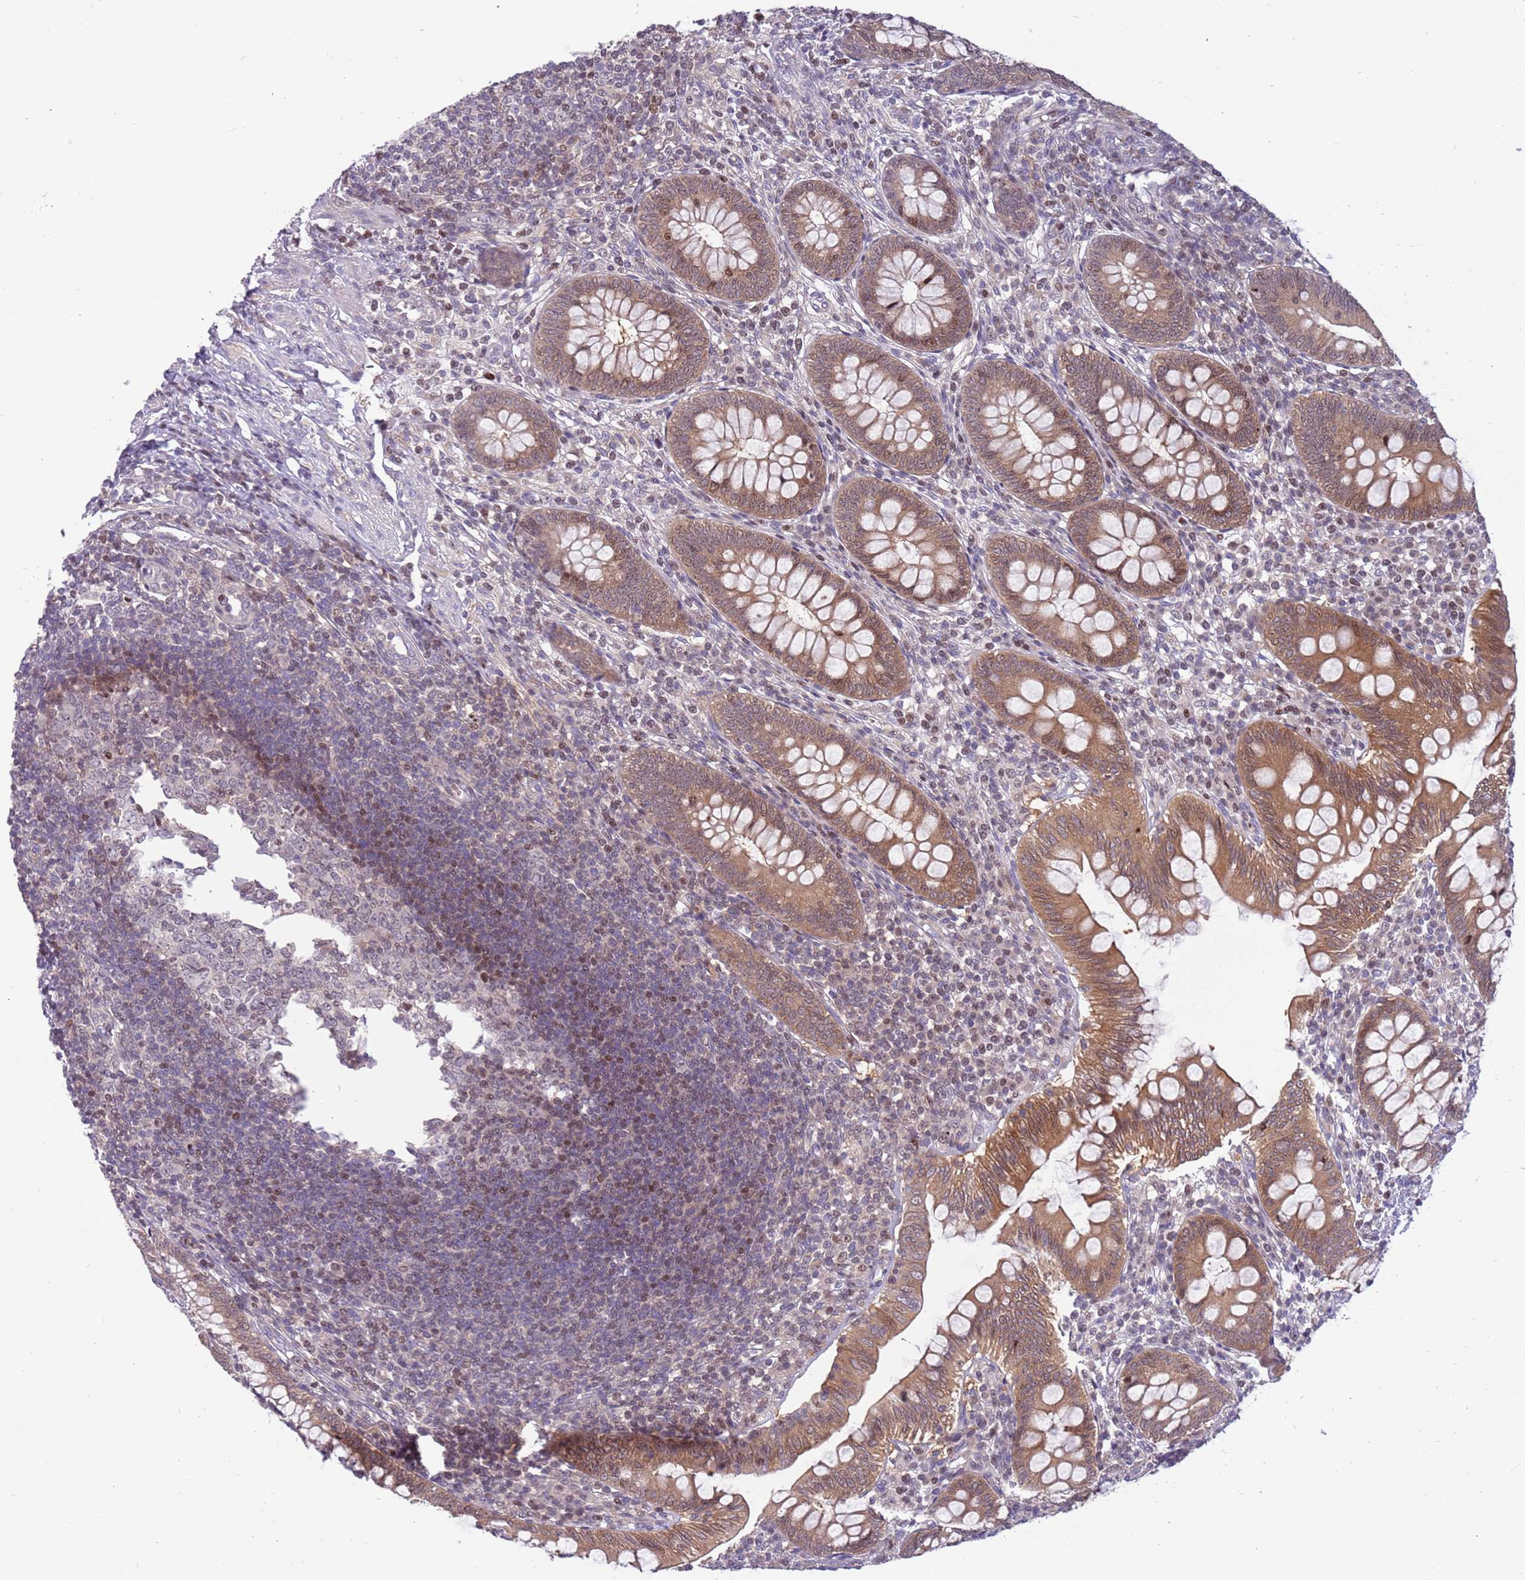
{"staining": {"intensity": "moderate", "quantity": ">75%", "location": "cytoplasmic/membranous"}, "tissue": "appendix", "cell_type": "Glandular cells", "image_type": "normal", "snomed": [{"axis": "morphology", "description": "Normal tissue, NOS"}, {"axis": "topography", "description": "Appendix"}], "caption": "Immunohistochemical staining of benign human appendix displays >75% levels of moderate cytoplasmic/membranous protein positivity in approximately >75% of glandular cells. (DAB IHC with brightfield microscopy, high magnification).", "gene": "ARHGEF35", "patient": {"sex": "male", "age": 14}}